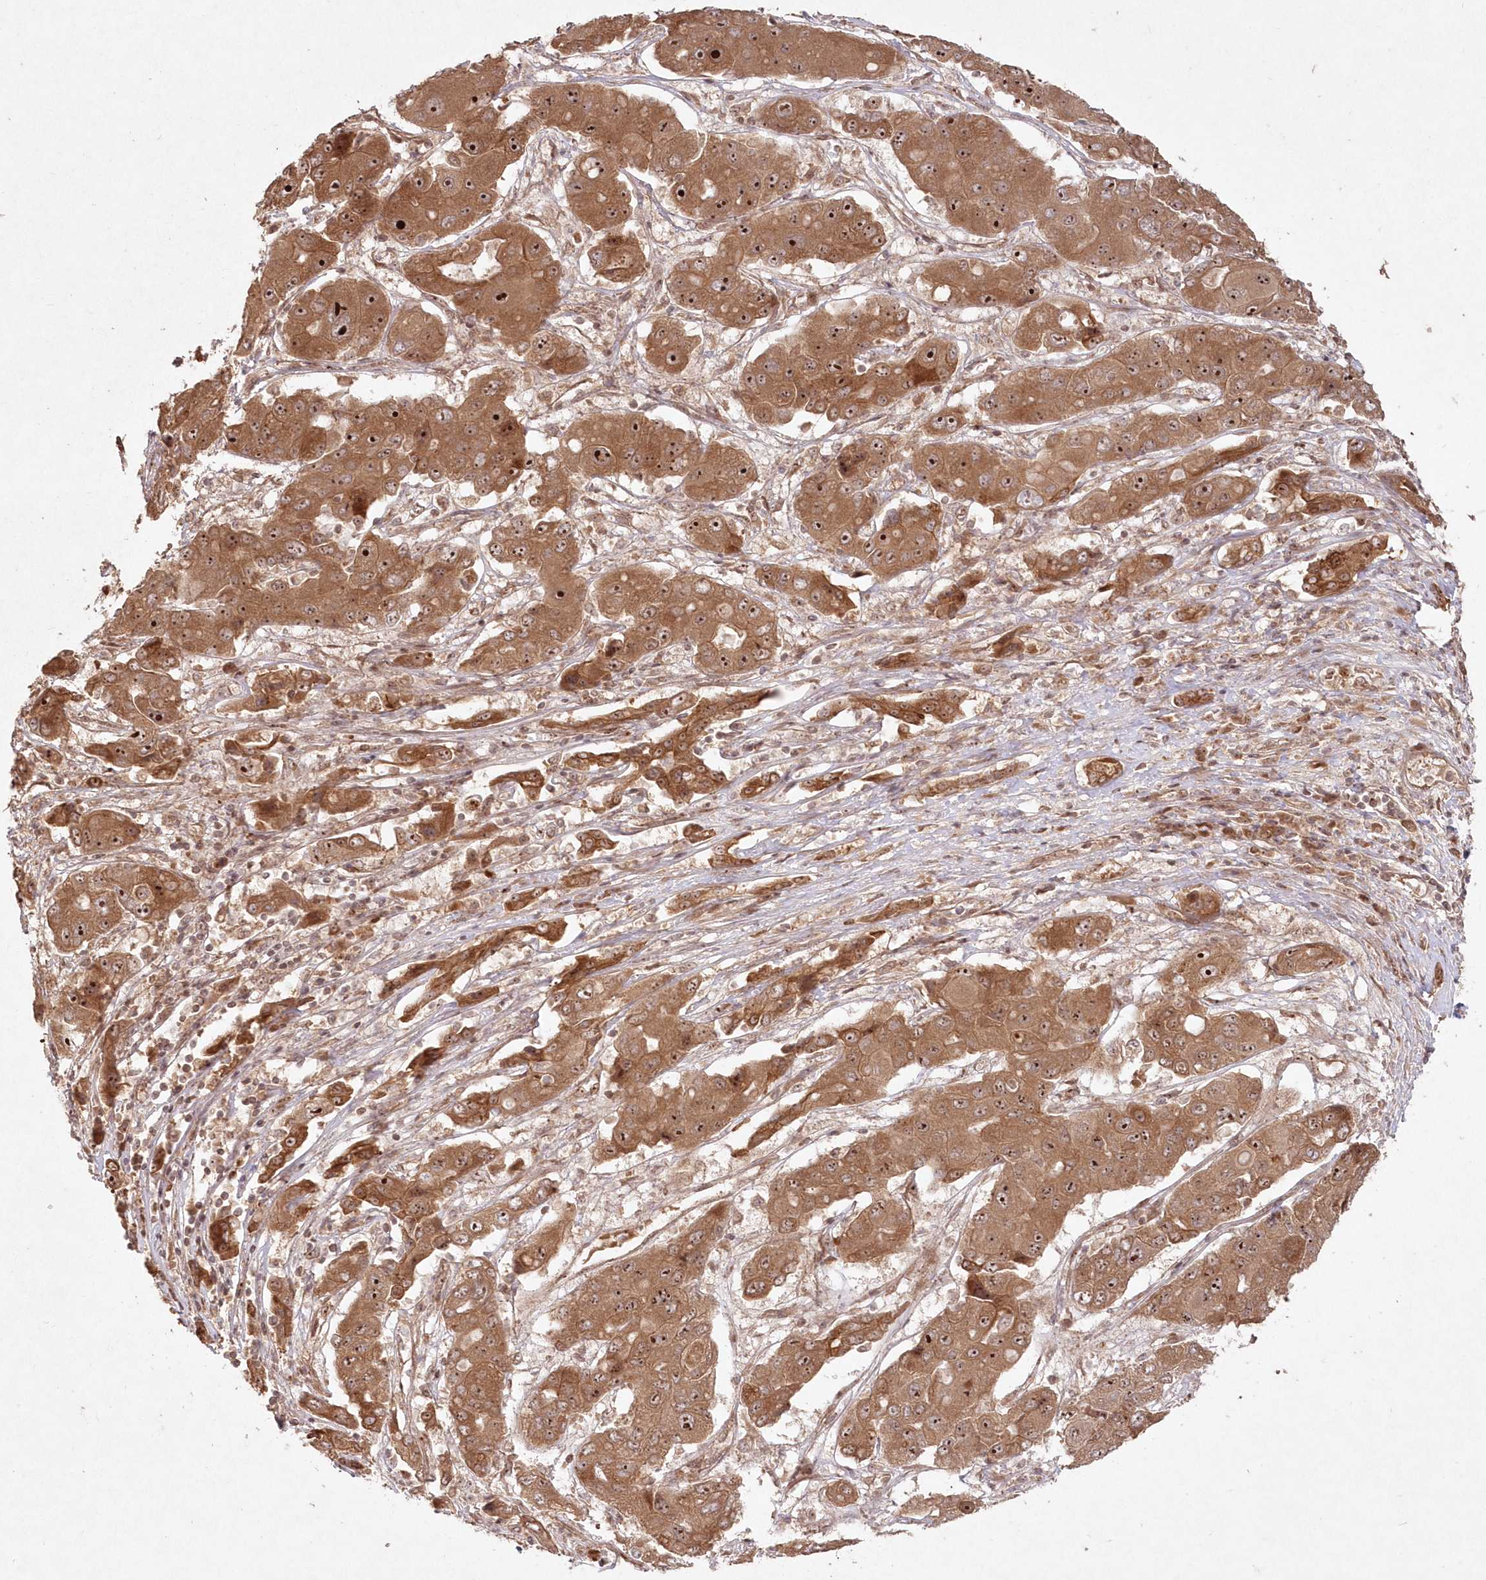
{"staining": {"intensity": "strong", "quantity": ">75%", "location": "cytoplasmic/membranous,nuclear"}, "tissue": "liver cancer", "cell_type": "Tumor cells", "image_type": "cancer", "snomed": [{"axis": "morphology", "description": "Cholangiocarcinoma"}, {"axis": "topography", "description": "Liver"}], "caption": "Immunohistochemistry (IHC) (DAB) staining of liver cancer (cholangiocarcinoma) exhibits strong cytoplasmic/membranous and nuclear protein expression in about >75% of tumor cells.", "gene": "SERINC1", "patient": {"sex": "male", "age": 67}}